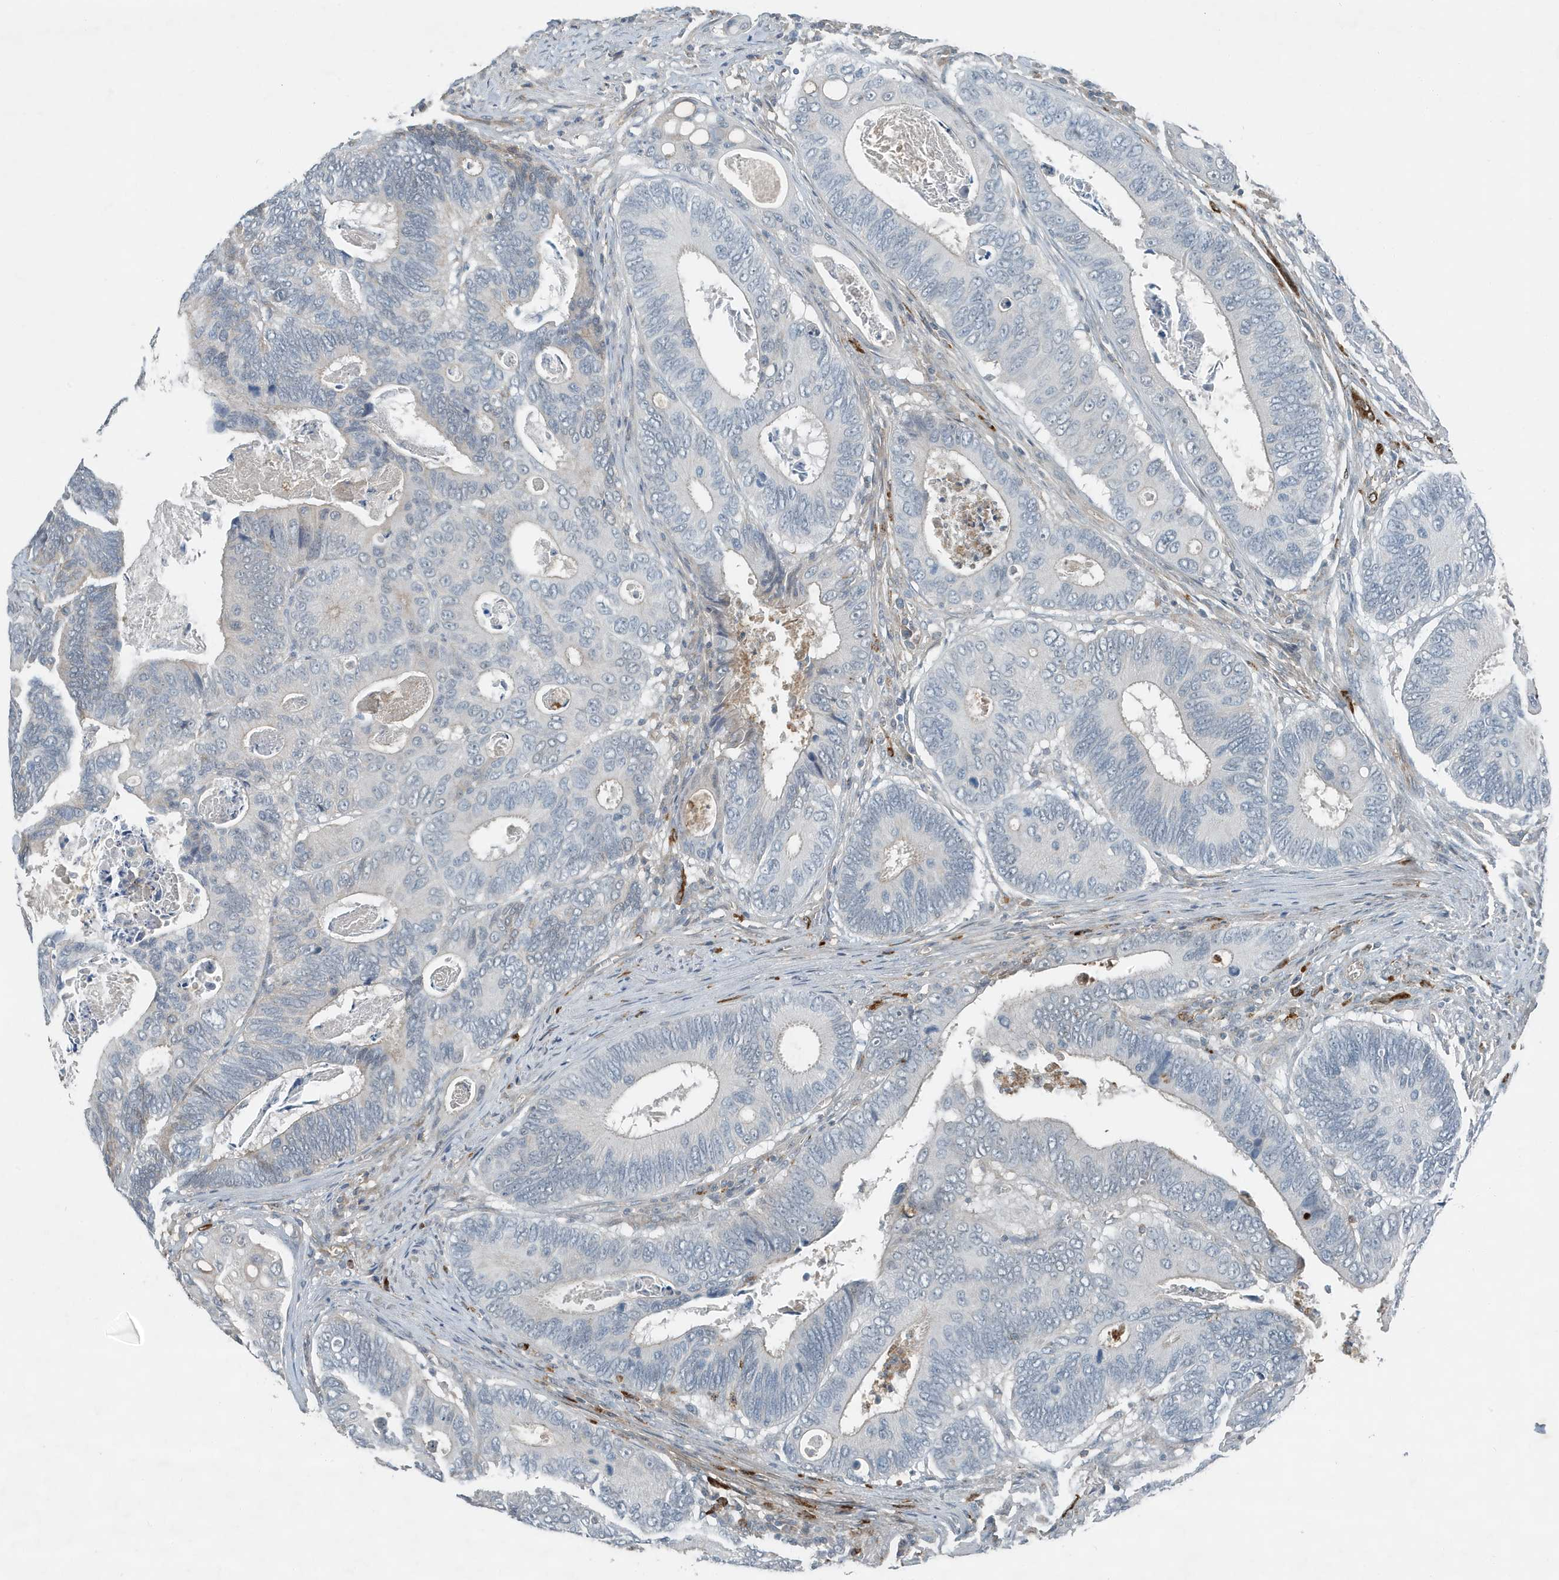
{"staining": {"intensity": "negative", "quantity": "none", "location": "none"}, "tissue": "colorectal cancer", "cell_type": "Tumor cells", "image_type": "cancer", "snomed": [{"axis": "morphology", "description": "Inflammation, NOS"}, {"axis": "morphology", "description": "Adenocarcinoma, NOS"}, {"axis": "topography", "description": "Colon"}], "caption": "Tumor cells are negative for protein expression in human colorectal cancer.", "gene": "DAPP1", "patient": {"sex": "male", "age": 72}}